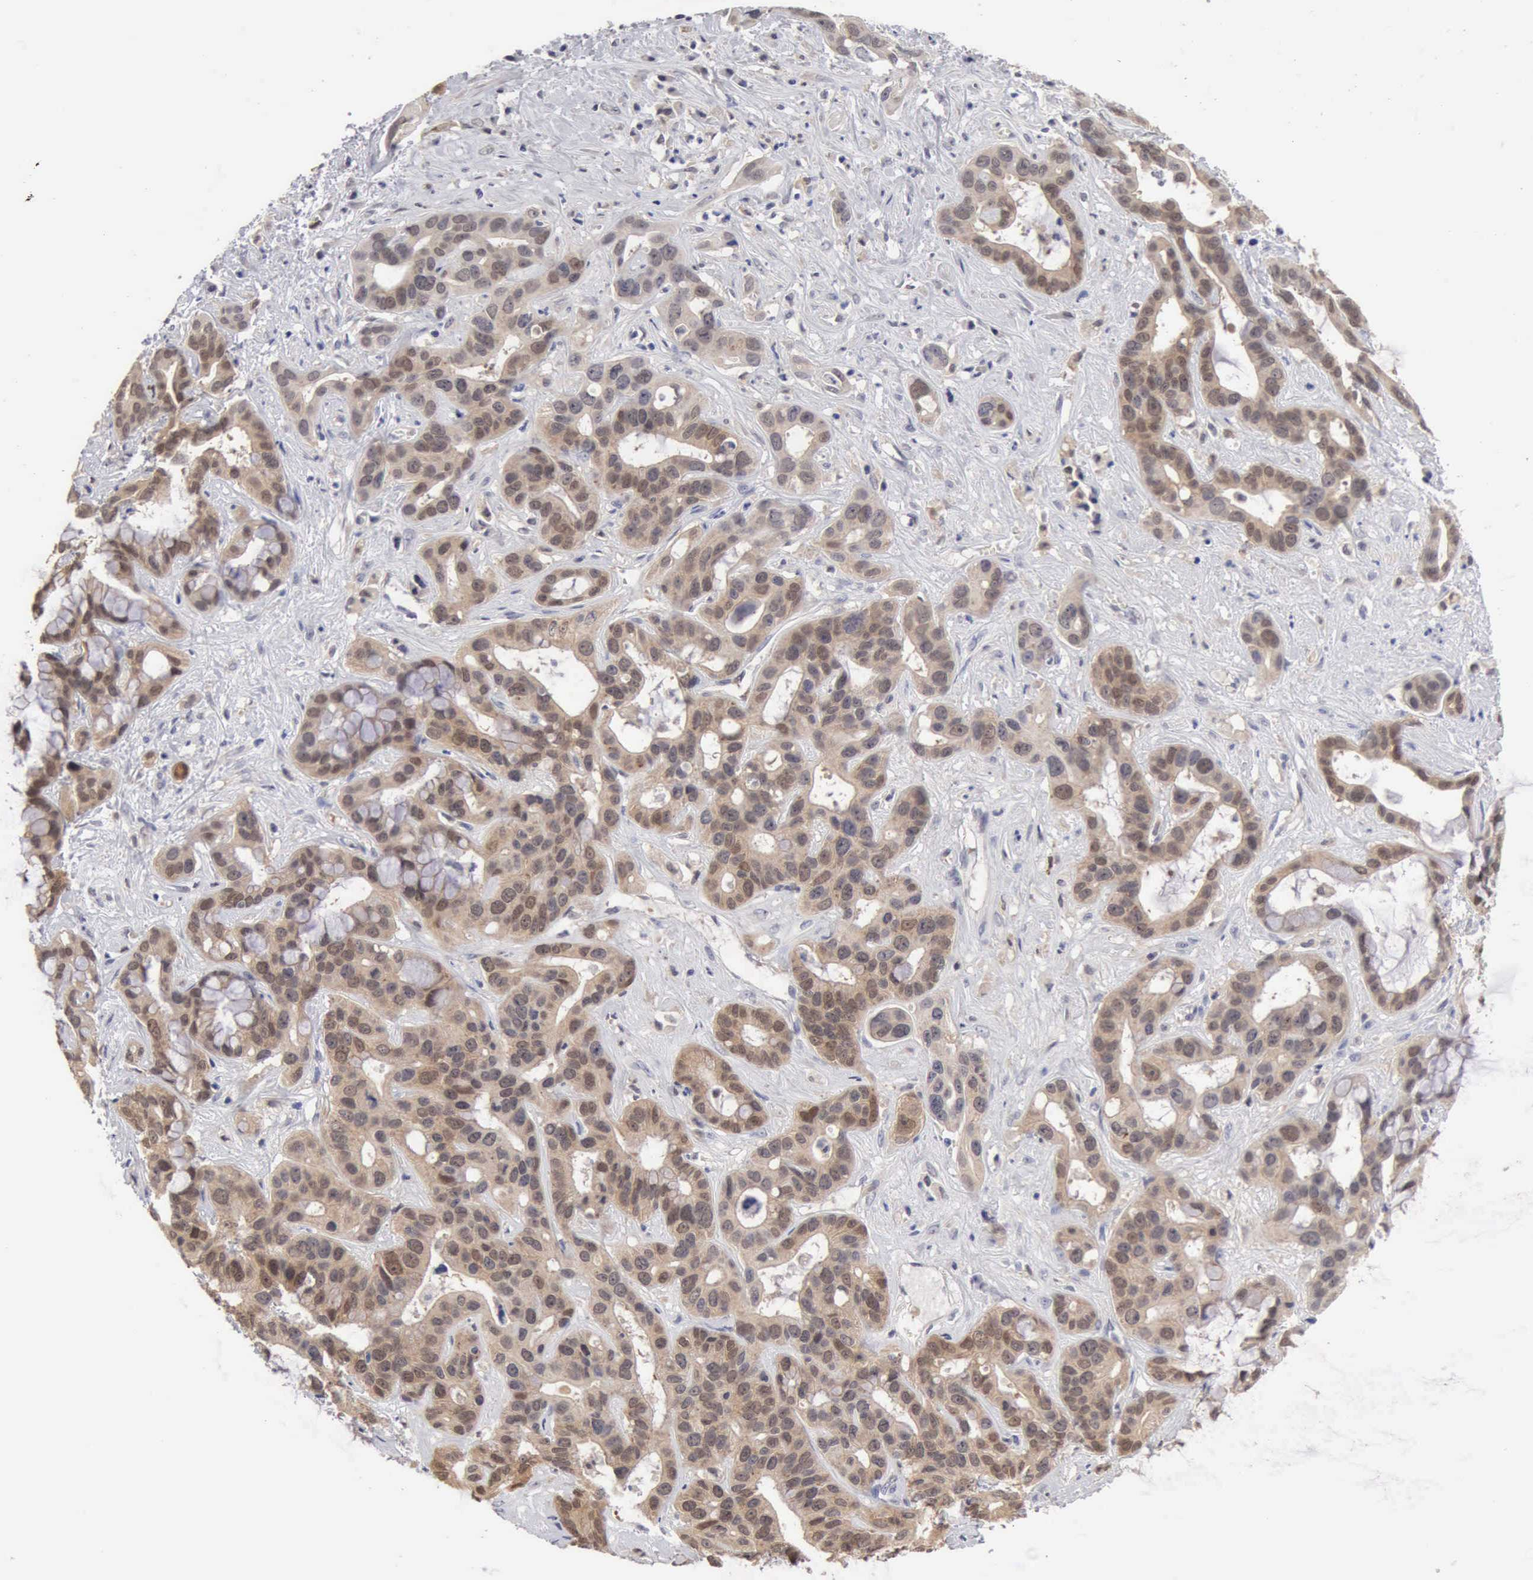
{"staining": {"intensity": "weak", "quantity": ">75%", "location": "cytoplasmic/membranous"}, "tissue": "liver cancer", "cell_type": "Tumor cells", "image_type": "cancer", "snomed": [{"axis": "morphology", "description": "Cholangiocarcinoma"}, {"axis": "topography", "description": "Liver"}], "caption": "Cholangiocarcinoma (liver) tissue exhibits weak cytoplasmic/membranous staining in approximately >75% of tumor cells, visualized by immunohistochemistry.", "gene": "PTGR2", "patient": {"sex": "female", "age": 65}}